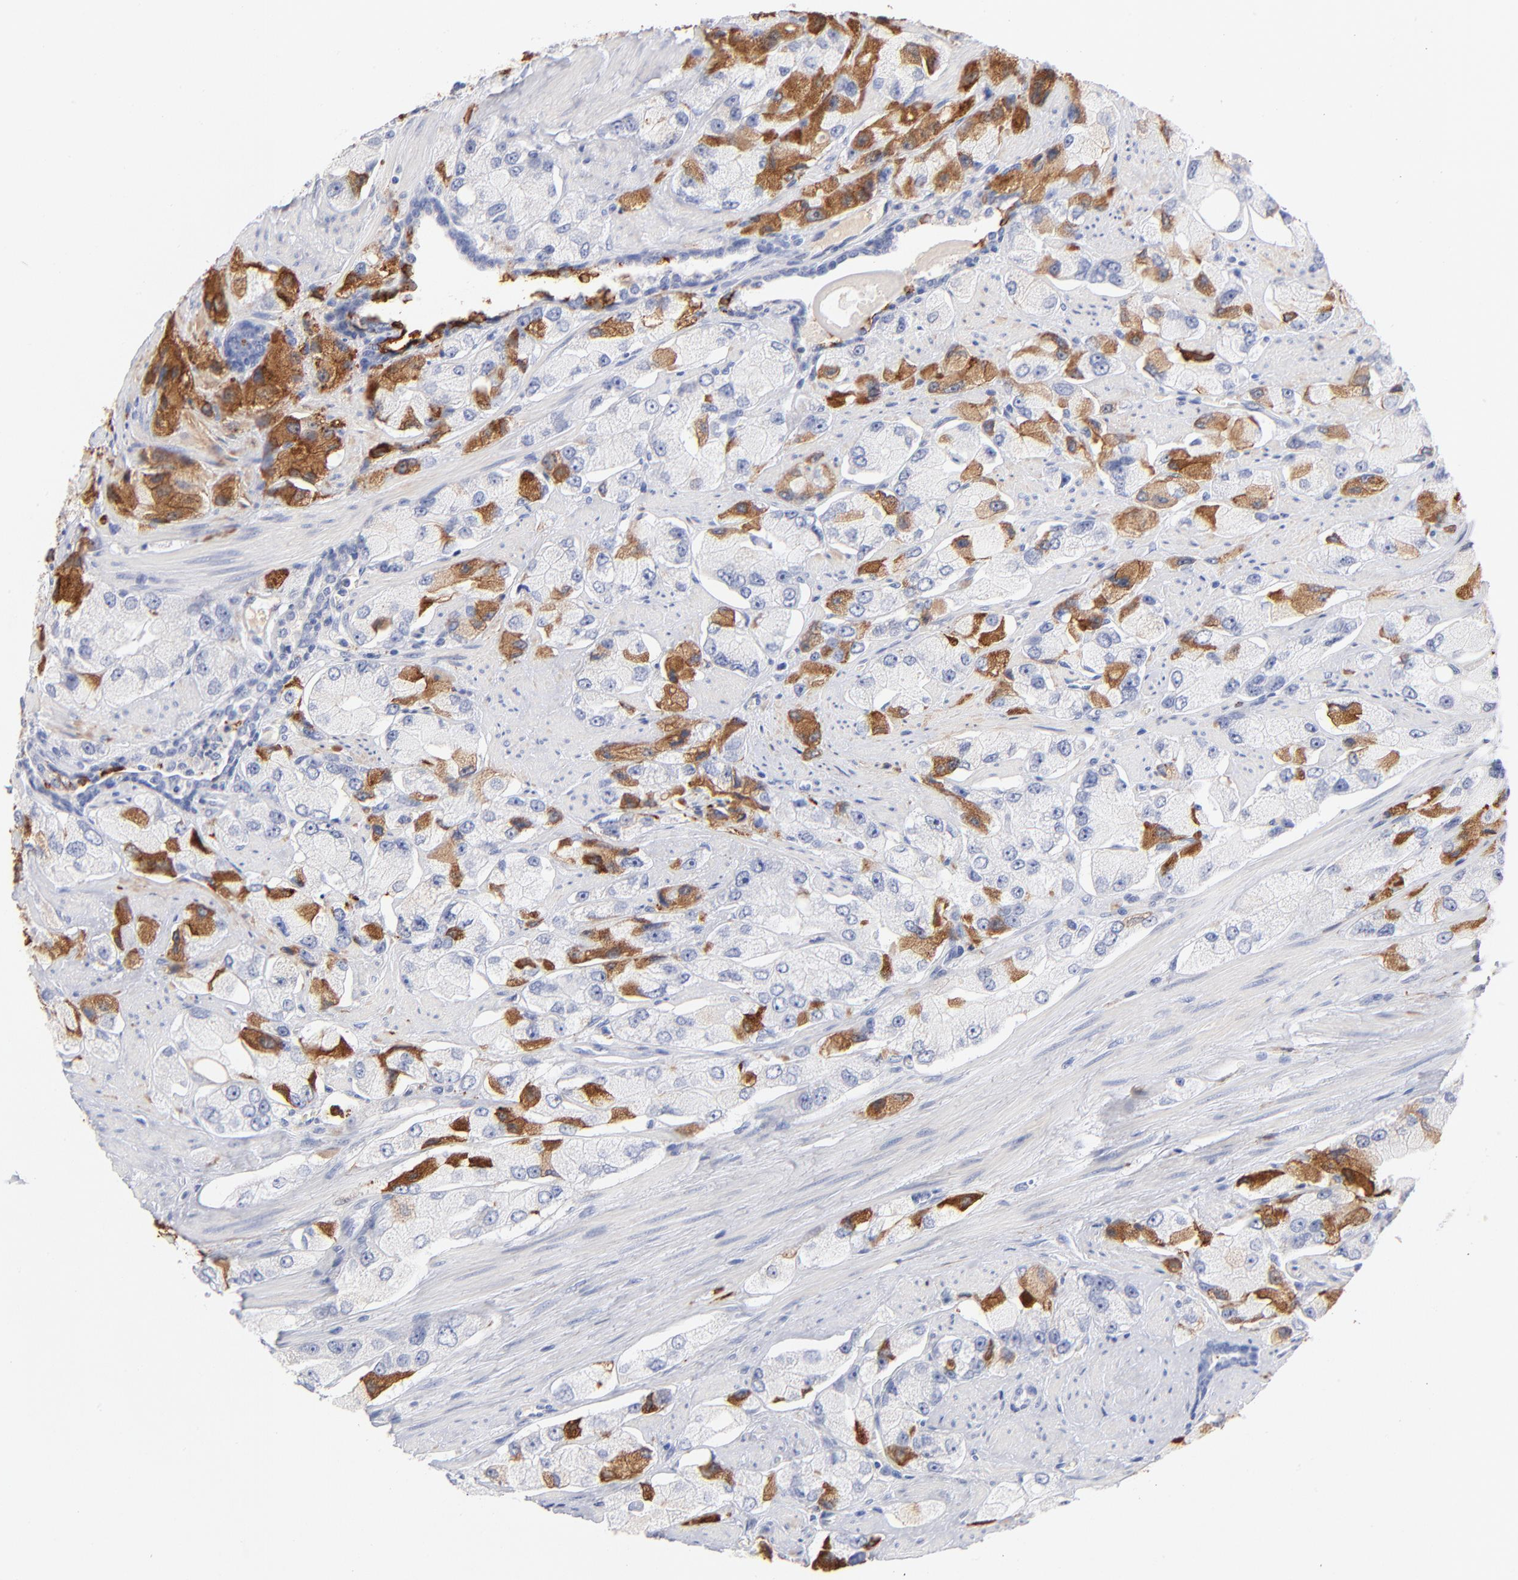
{"staining": {"intensity": "moderate", "quantity": "25%-75%", "location": "cytoplasmic/membranous"}, "tissue": "prostate cancer", "cell_type": "Tumor cells", "image_type": "cancer", "snomed": [{"axis": "morphology", "description": "Adenocarcinoma, High grade"}, {"axis": "topography", "description": "Prostate"}], "caption": "This histopathology image demonstrates prostate cancer (high-grade adenocarcinoma) stained with immunohistochemistry to label a protein in brown. The cytoplasmic/membranous of tumor cells show moderate positivity for the protein. Nuclei are counter-stained blue.", "gene": "APOH", "patient": {"sex": "male", "age": 58}}